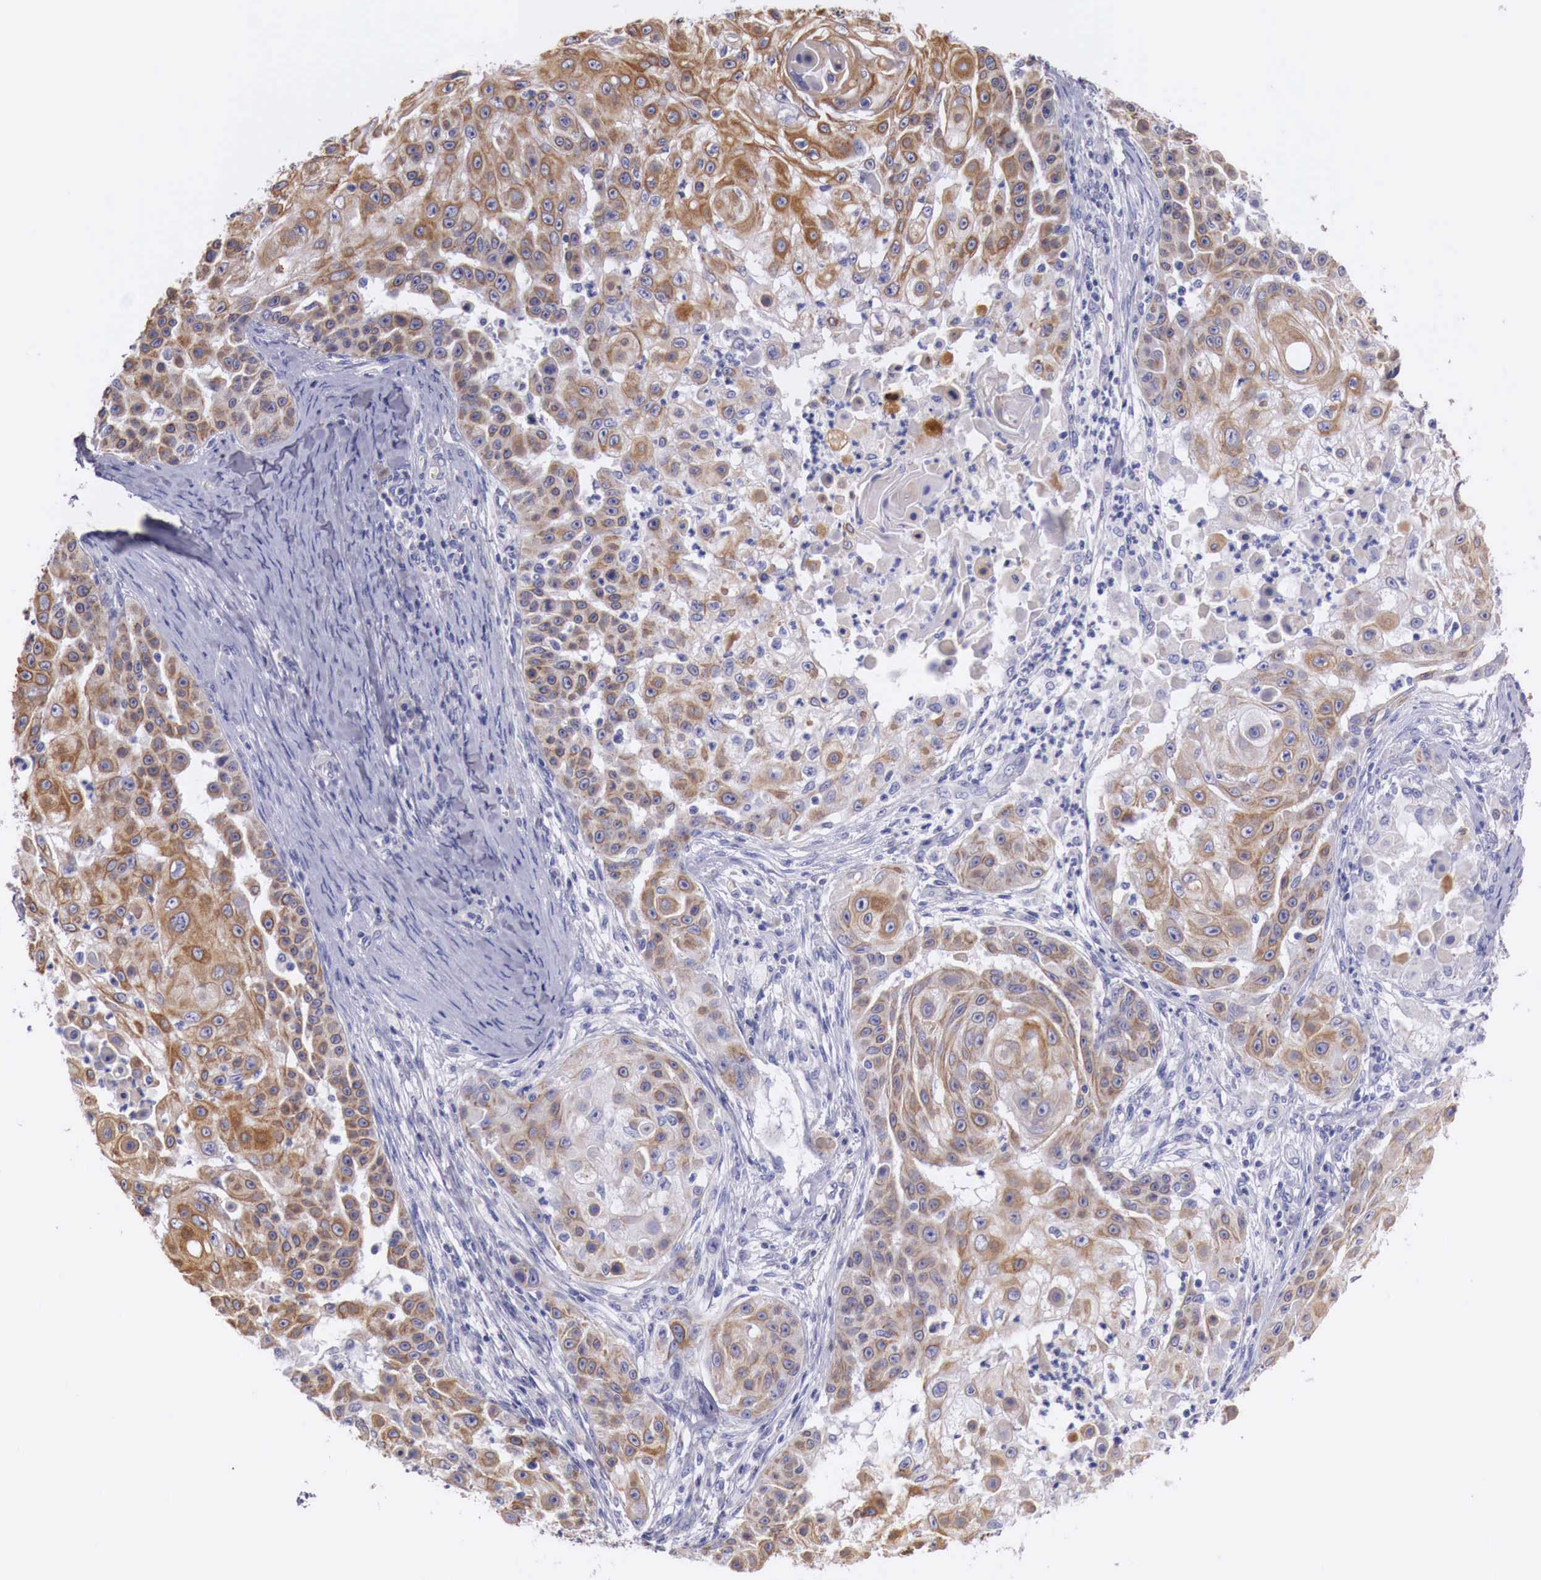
{"staining": {"intensity": "moderate", "quantity": ">75%", "location": "cytoplasmic/membranous"}, "tissue": "skin cancer", "cell_type": "Tumor cells", "image_type": "cancer", "snomed": [{"axis": "morphology", "description": "Squamous cell carcinoma, NOS"}, {"axis": "topography", "description": "Skin"}], "caption": "Skin cancer (squamous cell carcinoma) stained with DAB immunohistochemistry displays medium levels of moderate cytoplasmic/membranous positivity in approximately >75% of tumor cells.", "gene": "NREP", "patient": {"sex": "female", "age": 57}}